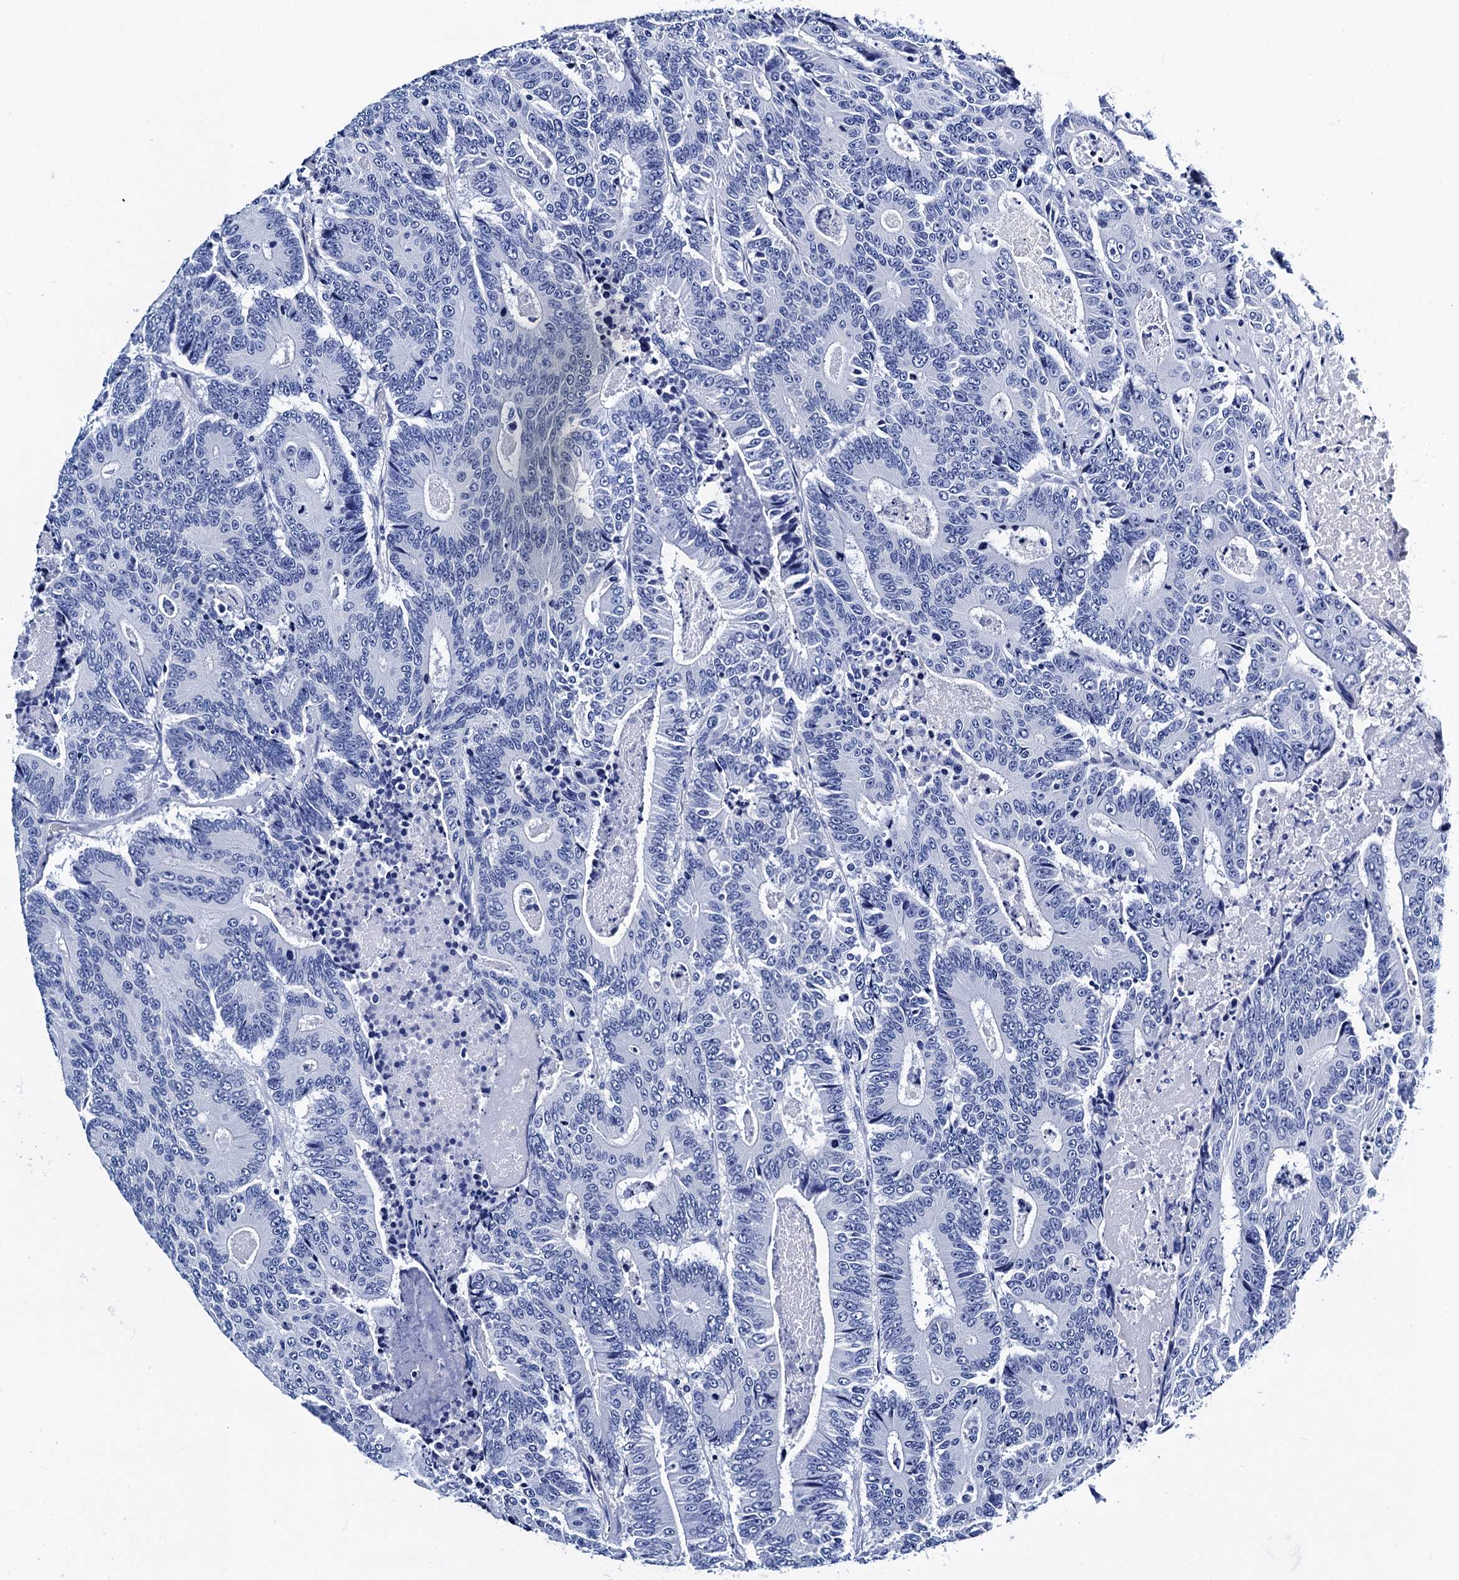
{"staining": {"intensity": "negative", "quantity": "none", "location": "none"}, "tissue": "colorectal cancer", "cell_type": "Tumor cells", "image_type": "cancer", "snomed": [{"axis": "morphology", "description": "Adenocarcinoma, NOS"}, {"axis": "topography", "description": "Colon"}], "caption": "The photomicrograph exhibits no significant positivity in tumor cells of colorectal adenocarcinoma. (DAB immunohistochemistry visualized using brightfield microscopy, high magnification).", "gene": "MYBPC3", "patient": {"sex": "male", "age": 83}}